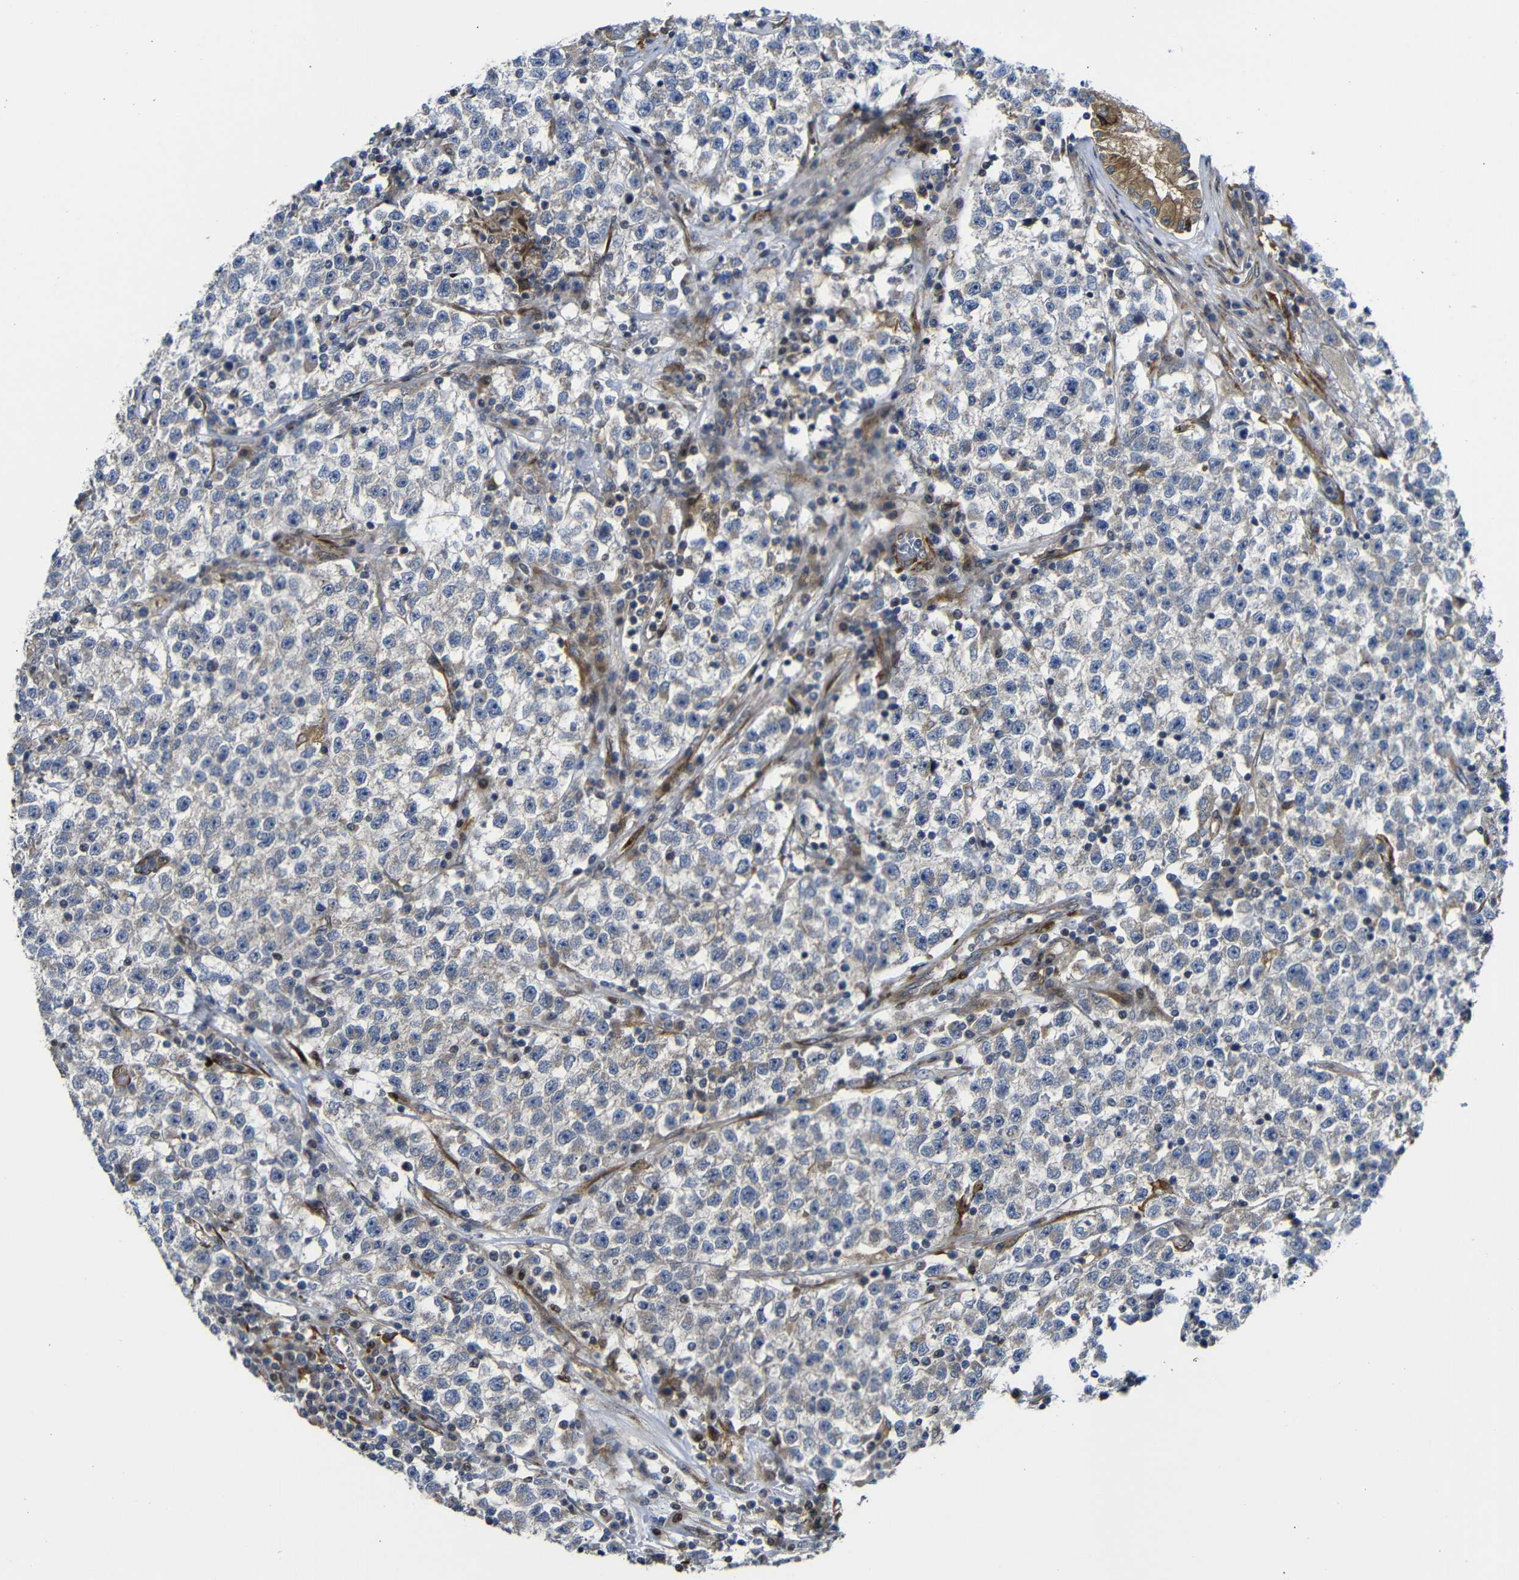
{"staining": {"intensity": "weak", "quantity": "<25%", "location": "cytoplasmic/membranous"}, "tissue": "testis cancer", "cell_type": "Tumor cells", "image_type": "cancer", "snomed": [{"axis": "morphology", "description": "Seminoma, NOS"}, {"axis": "topography", "description": "Testis"}], "caption": "Protein analysis of testis cancer displays no significant expression in tumor cells. The staining is performed using DAB brown chromogen with nuclei counter-stained in using hematoxylin.", "gene": "PARP14", "patient": {"sex": "male", "age": 22}}